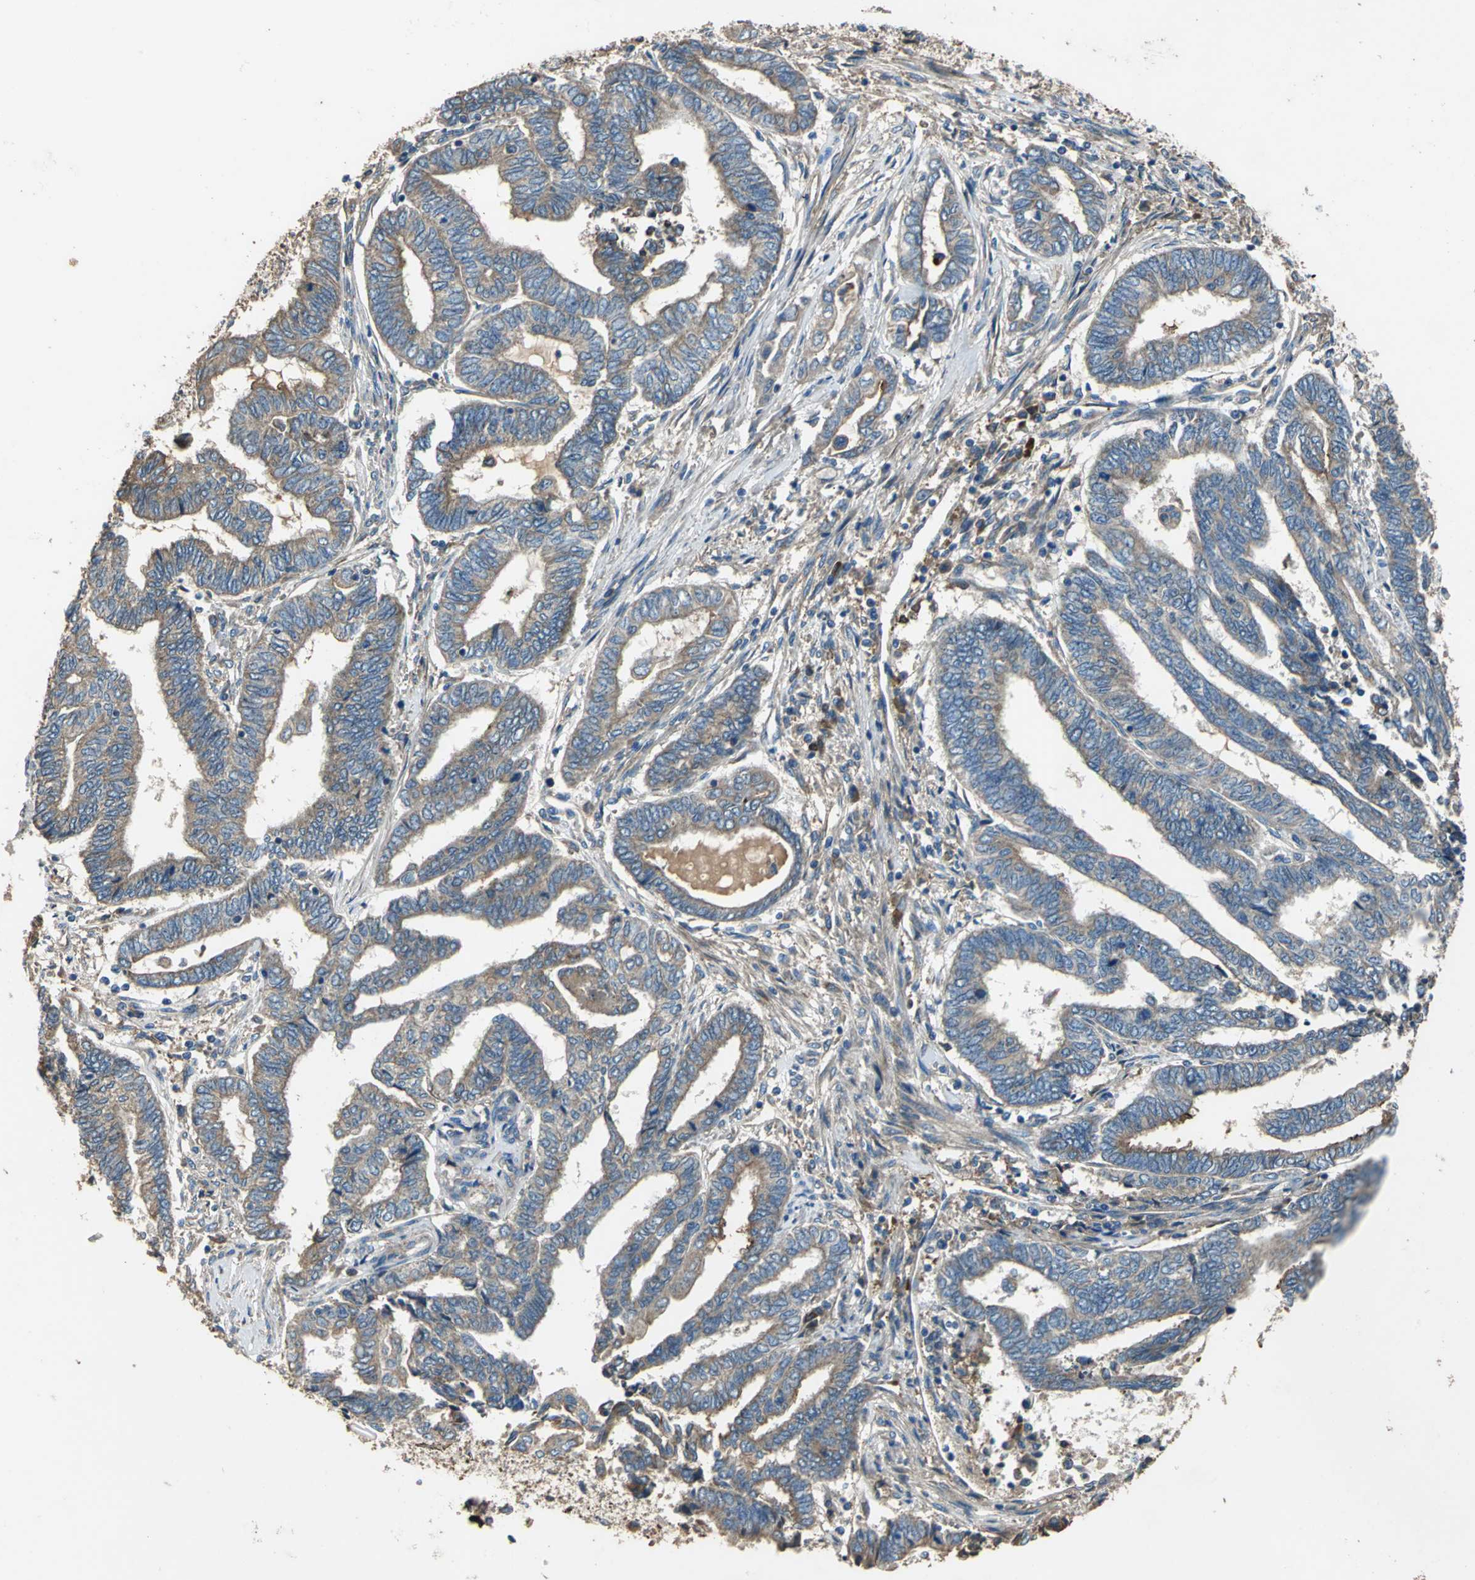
{"staining": {"intensity": "weak", "quantity": ">75%", "location": "cytoplasmic/membranous"}, "tissue": "endometrial cancer", "cell_type": "Tumor cells", "image_type": "cancer", "snomed": [{"axis": "morphology", "description": "Adenocarcinoma, NOS"}, {"axis": "topography", "description": "Uterus"}, {"axis": "topography", "description": "Endometrium"}], "caption": "Endometrial cancer tissue displays weak cytoplasmic/membranous positivity in approximately >75% of tumor cells, visualized by immunohistochemistry. (brown staining indicates protein expression, while blue staining denotes nuclei).", "gene": "HEPH", "patient": {"sex": "female", "age": 70}}